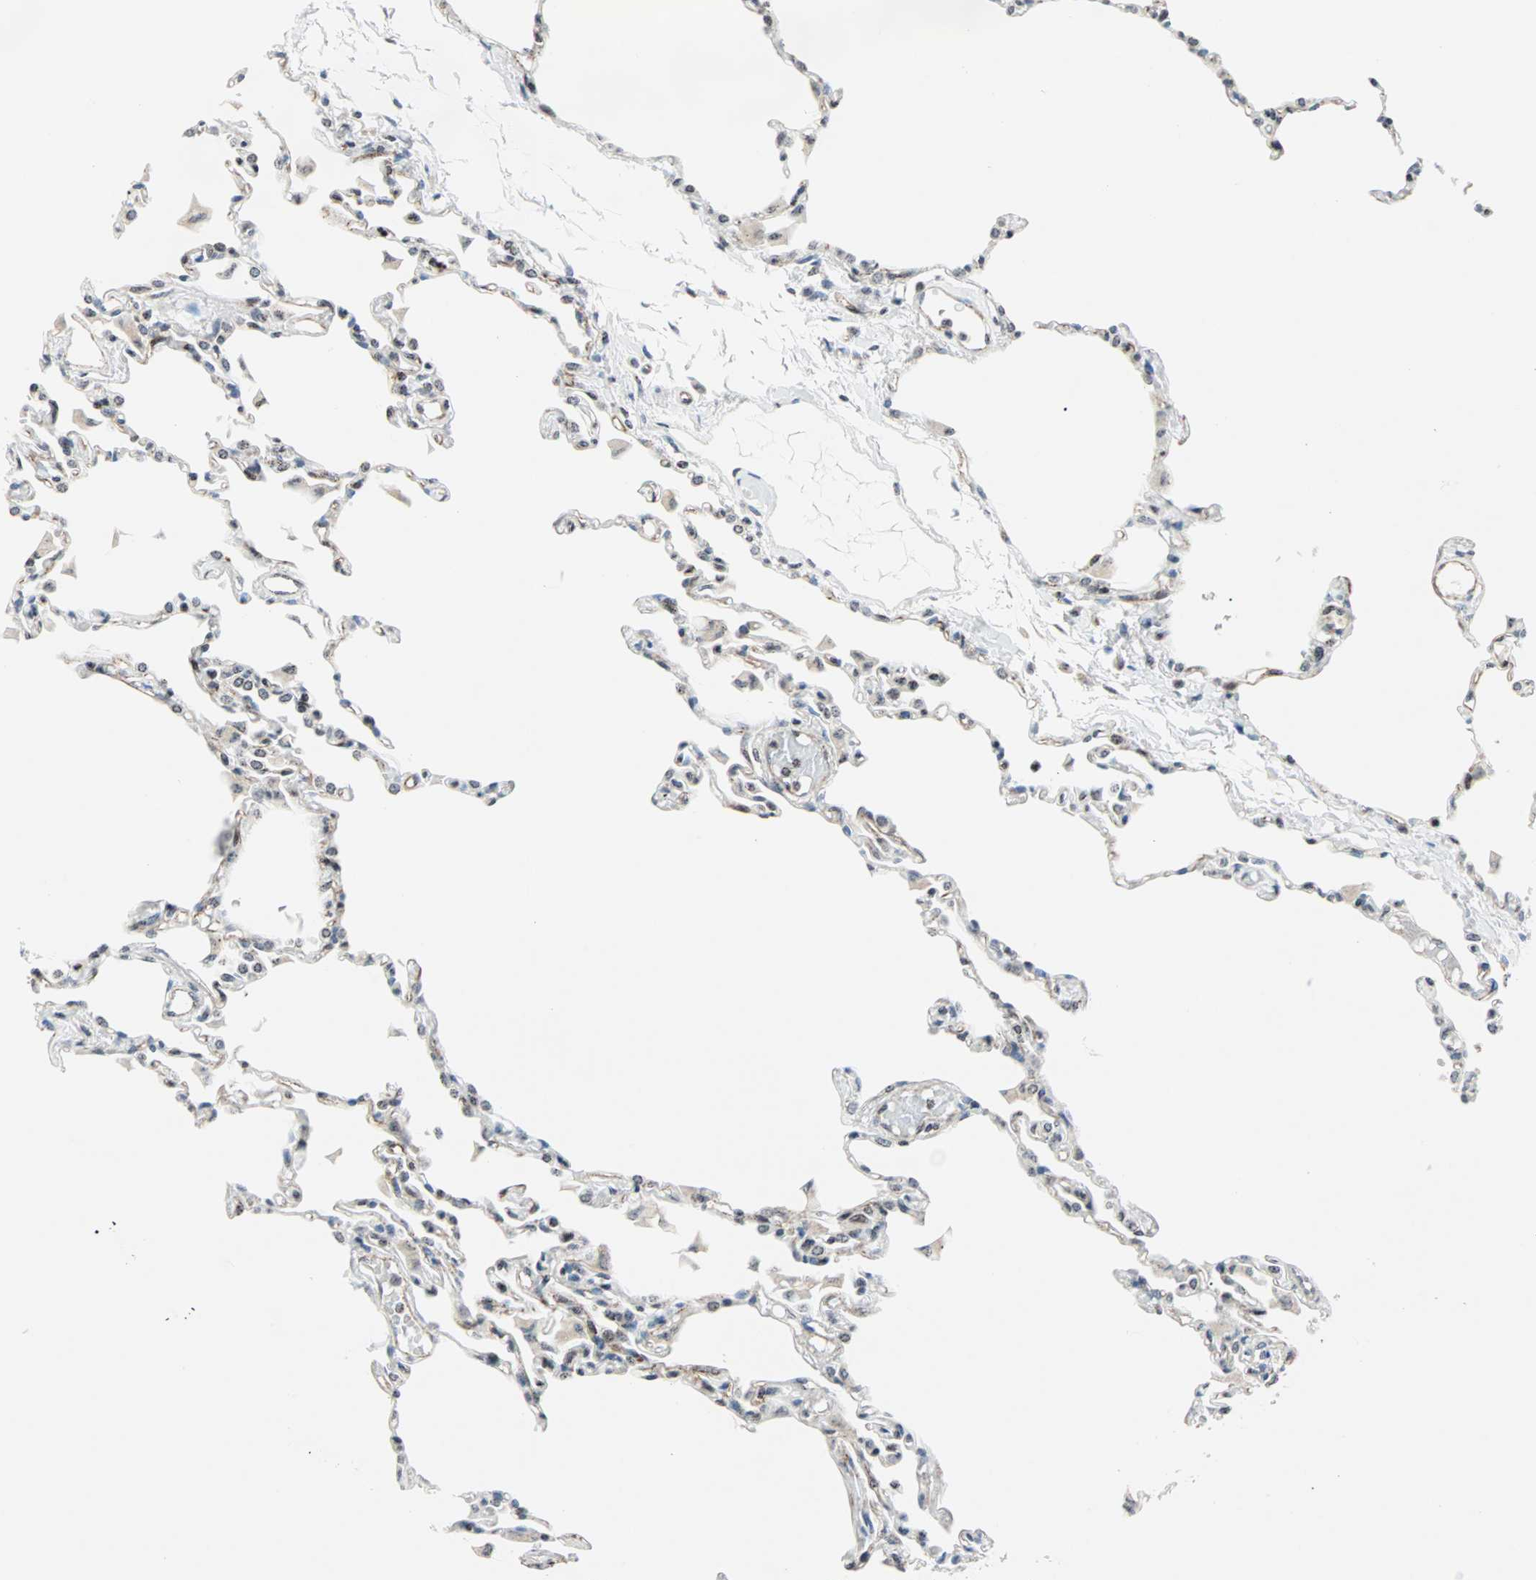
{"staining": {"intensity": "moderate", "quantity": ">75%", "location": "nuclear"}, "tissue": "lung", "cell_type": "Alveolar cells", "image_type": "normal", "snomed": [{"axis": "morphology", "description": "Normal tissue, NOS"}, {"axis": "topography", "description": "Lung"}], "caption": "A medium amount of moderate nuclear positivity is present in approximately >75% of alveolar cells in unremarkable lung.", "gene": "CENPA", "patient": {"sex": "female", "age": 49}}